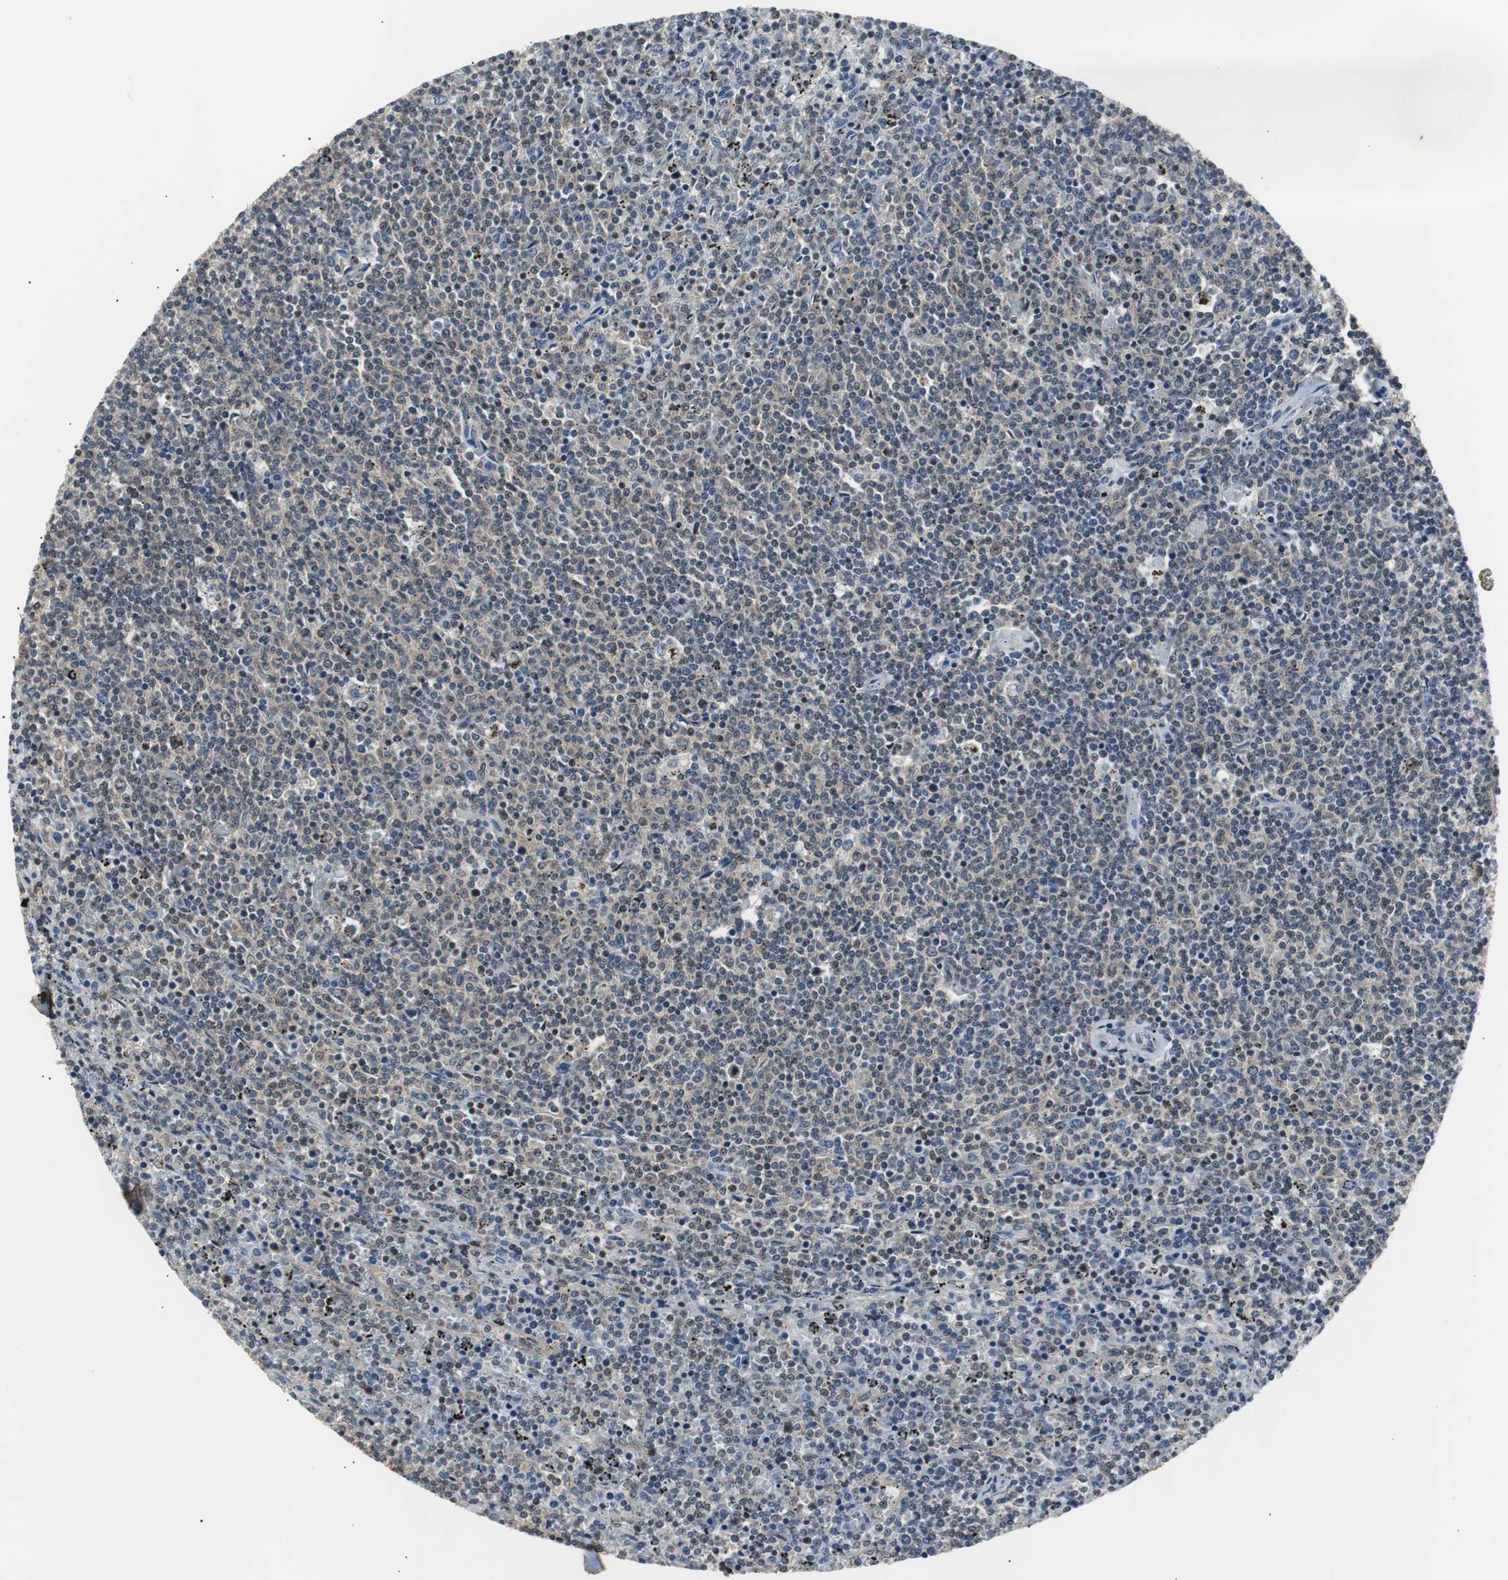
{"staining": {"intensity": "weak", "quantity": "25%-75%", "location": "cytoplasmic/membranous"}, "tissue": "lymphoma", "cell_type": "Tumor cells", "image_type": "cancer", "snomed": [{"axis": "morphology", "description": "Malignant lymphoma, non-Hodgkin's type, Low grade"}, {"axis": "topography", "description": "Spleen"}], "caption": "Human lymphoma stained with a brown dye reveals weak cytoplasmic/membranous positive positivity in approximately 25%-75% of tumor cells.", "gene": "ZMPSTE24", "patient": {"sex": "female", "age": 50}}